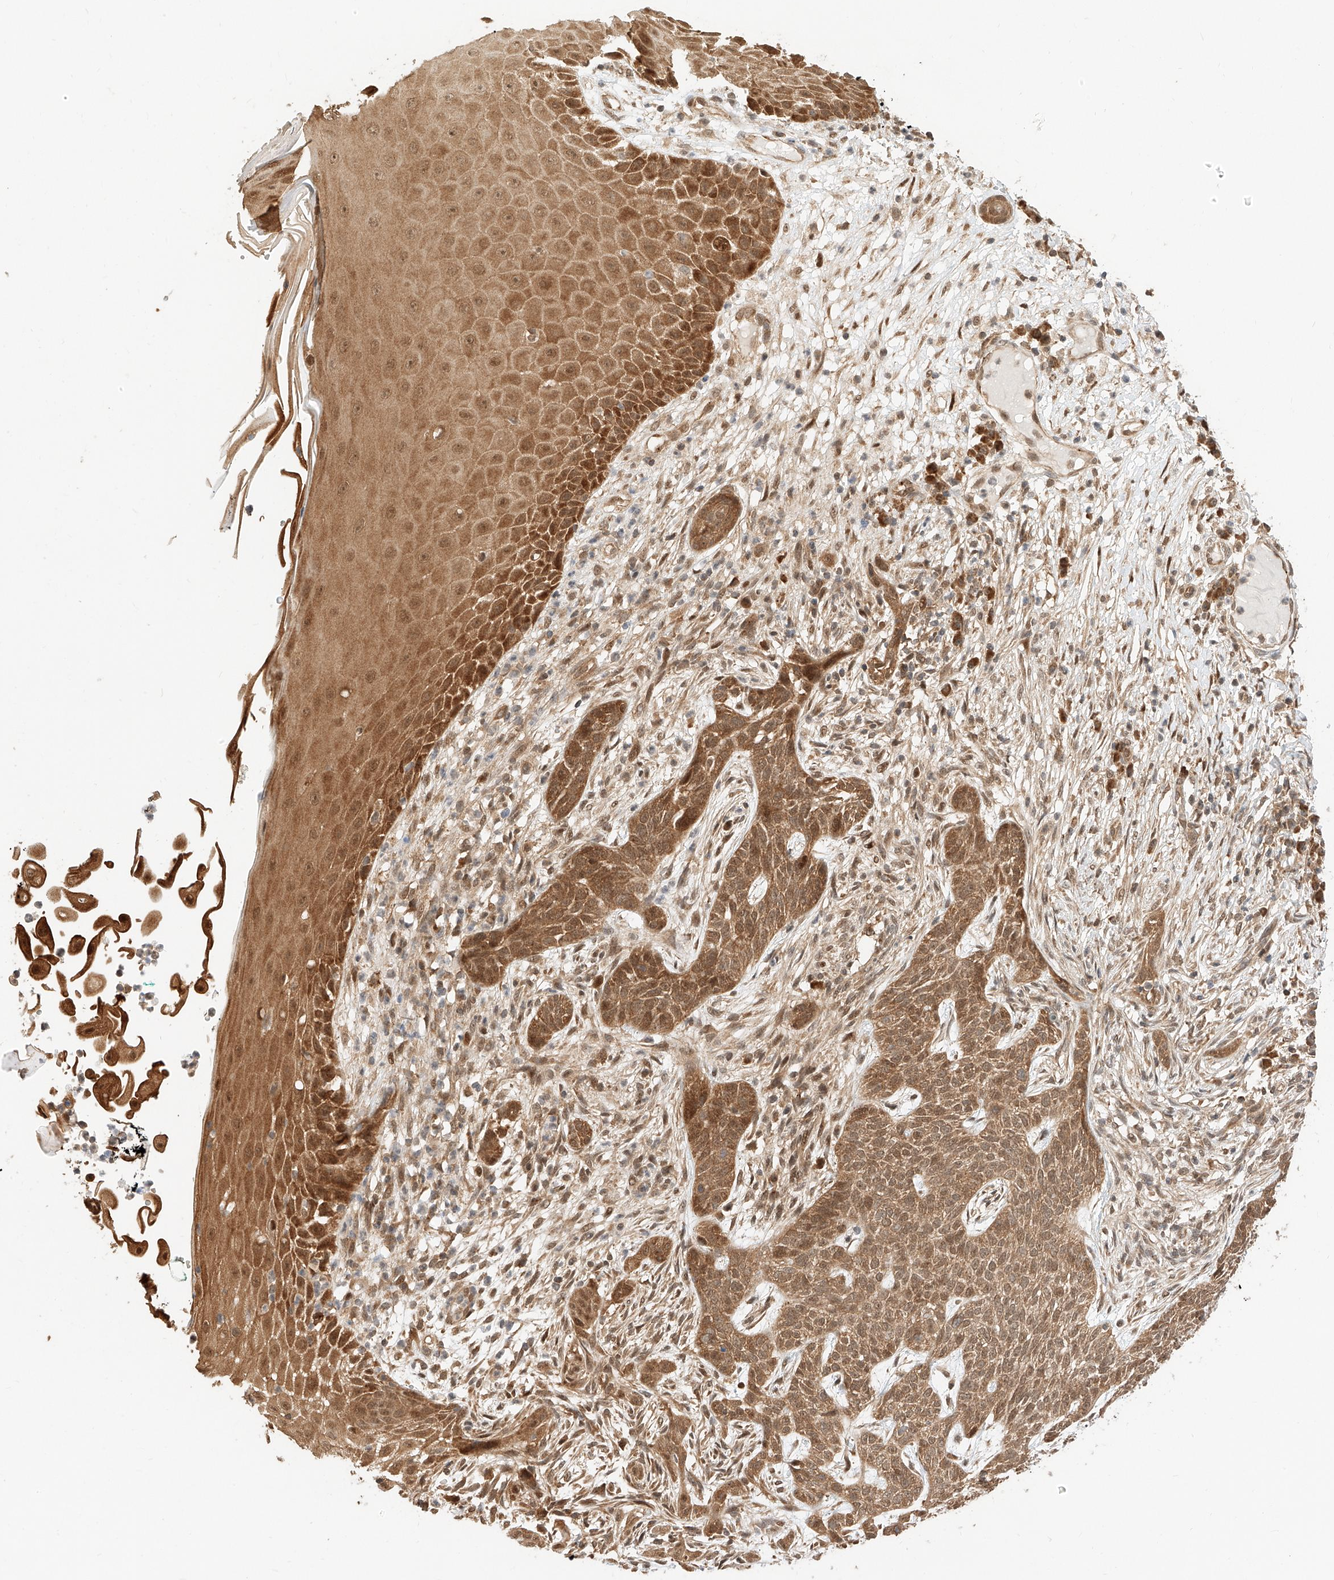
{"staining": {"intensity": "moderate", "quantity": ">75%", "location": "cytoplasmic/membranous,nuclear"}, "tissue": "skin cancer", "cell_type": "Tumor cells", "image_type": "cancer", "snomed": [{"axis": "morphology", "description": "Normal tissue, NOS"}, {"axis": "morphology", "description": "Basal cell carcinoma"}, {"axis": "topography", "description": "Skin"}], "caption": "The photomicrograph displays immunohistochemical staining of basal cell carcinoma (skin). There is moderate cytoplasmic/membranous and nuclear staining is identified in approximately >75% of tumor cells. The staining was performed using DAB (3,3'-diaminobenzidine) to visualize the protein expression in brown, while the nuclei were stained in blue with hematoxylin (Magnification: 20x).", "gene": "EIF4H", "patient": {"sex": "male", "age": 64}}